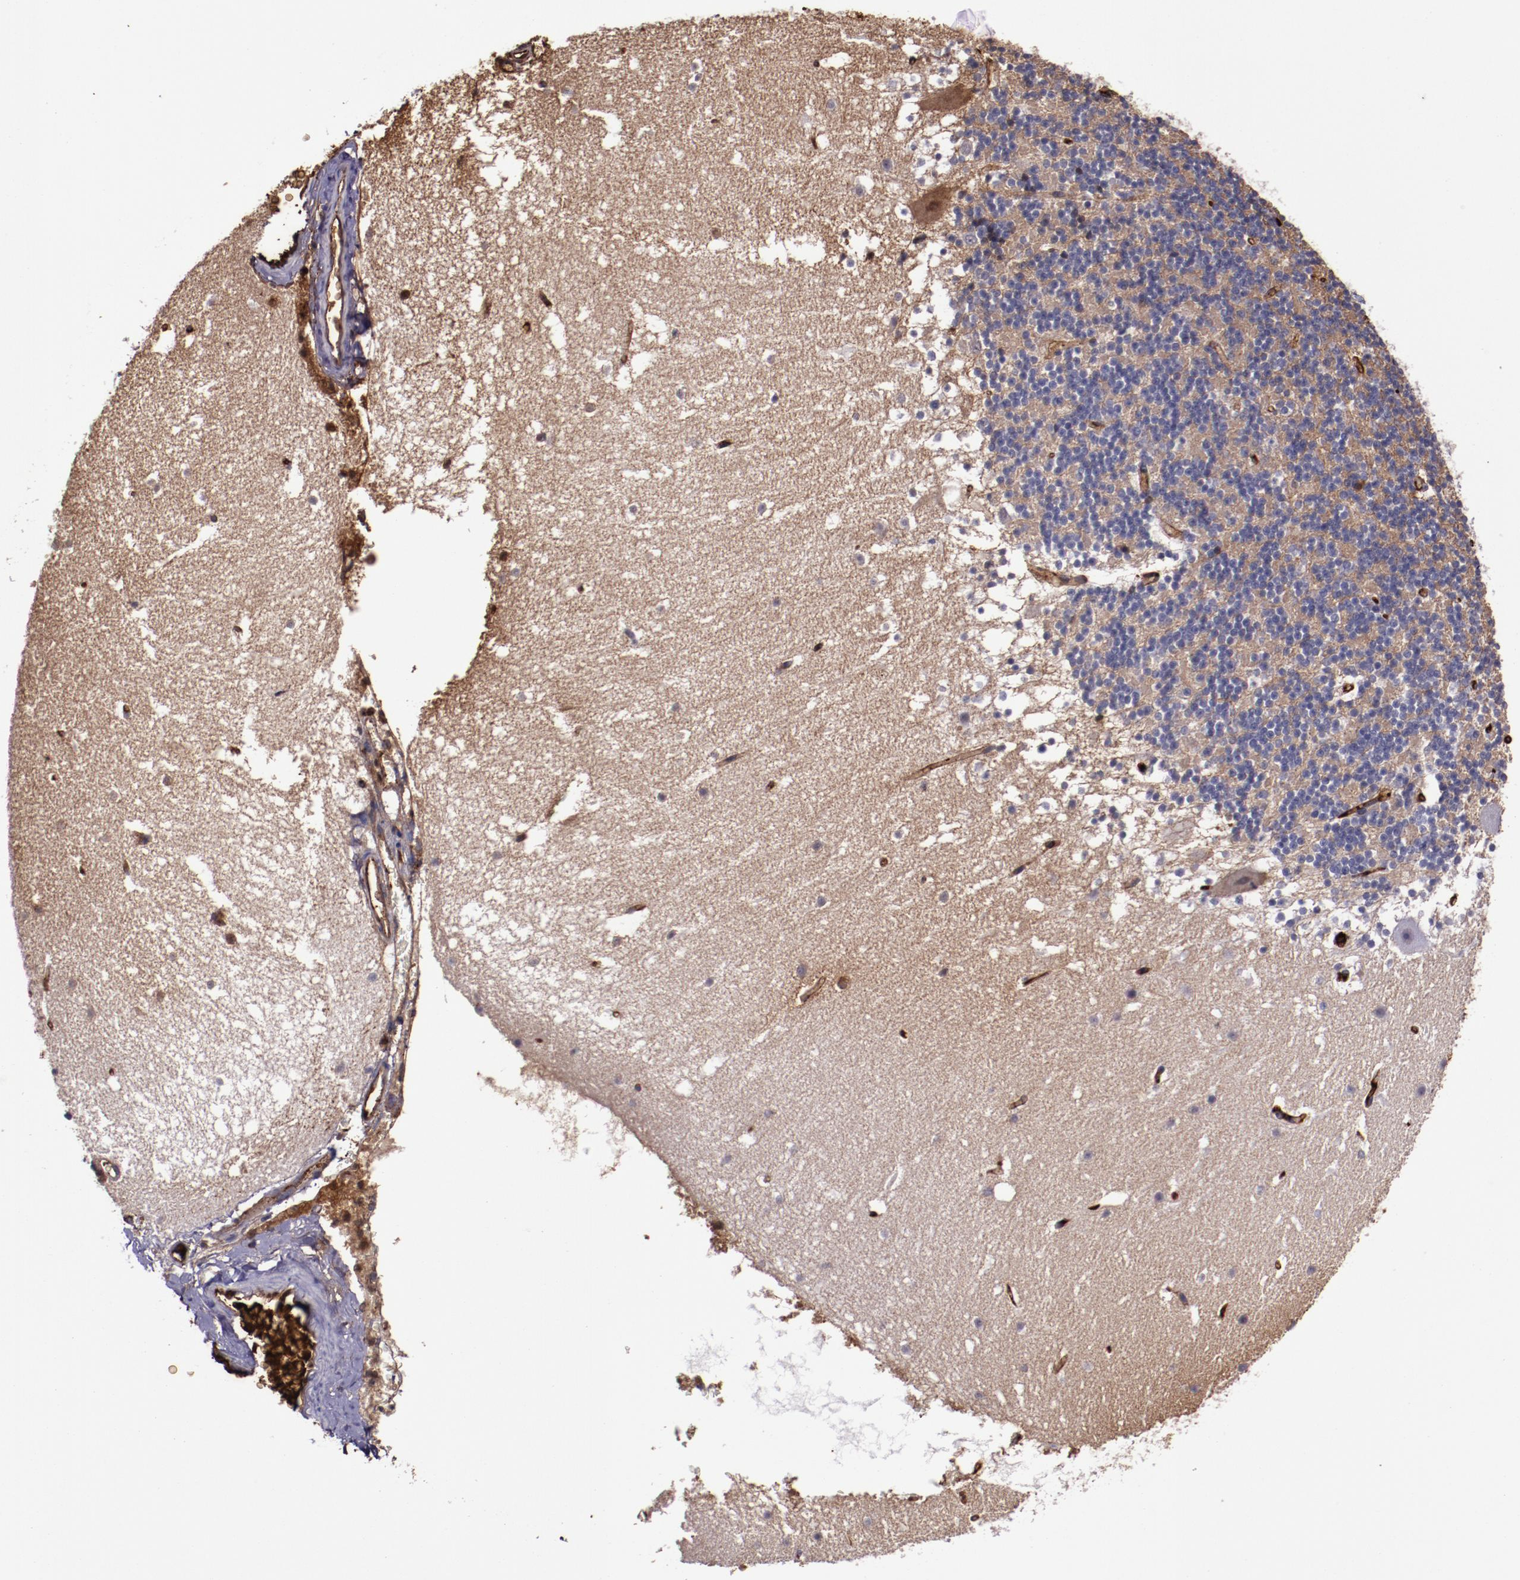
{"staining": {"intensity": "negative", "quantity": "none", "location": "none"}, "tissue": "cerebellum", "cell_type": "Cells in granular layer", "image_type": "normal", "snomed": [{"axis": "morphology", "description": "Normal tissue, NOS"}, {"axis": "topography", "description": "Cerebellum"}], "caption": "A histopathology image of human cerebellum is negative for staining in cells in granular layer. The staining was performed using DAB (3,3'-diaminobenzidine) to visualize the protein expression in brown, while the nuclei were stained in blue with hematoxylin (Magnification: 20x).", "gene": "A2M", "patient": {"sex": "male", "age": 45}}